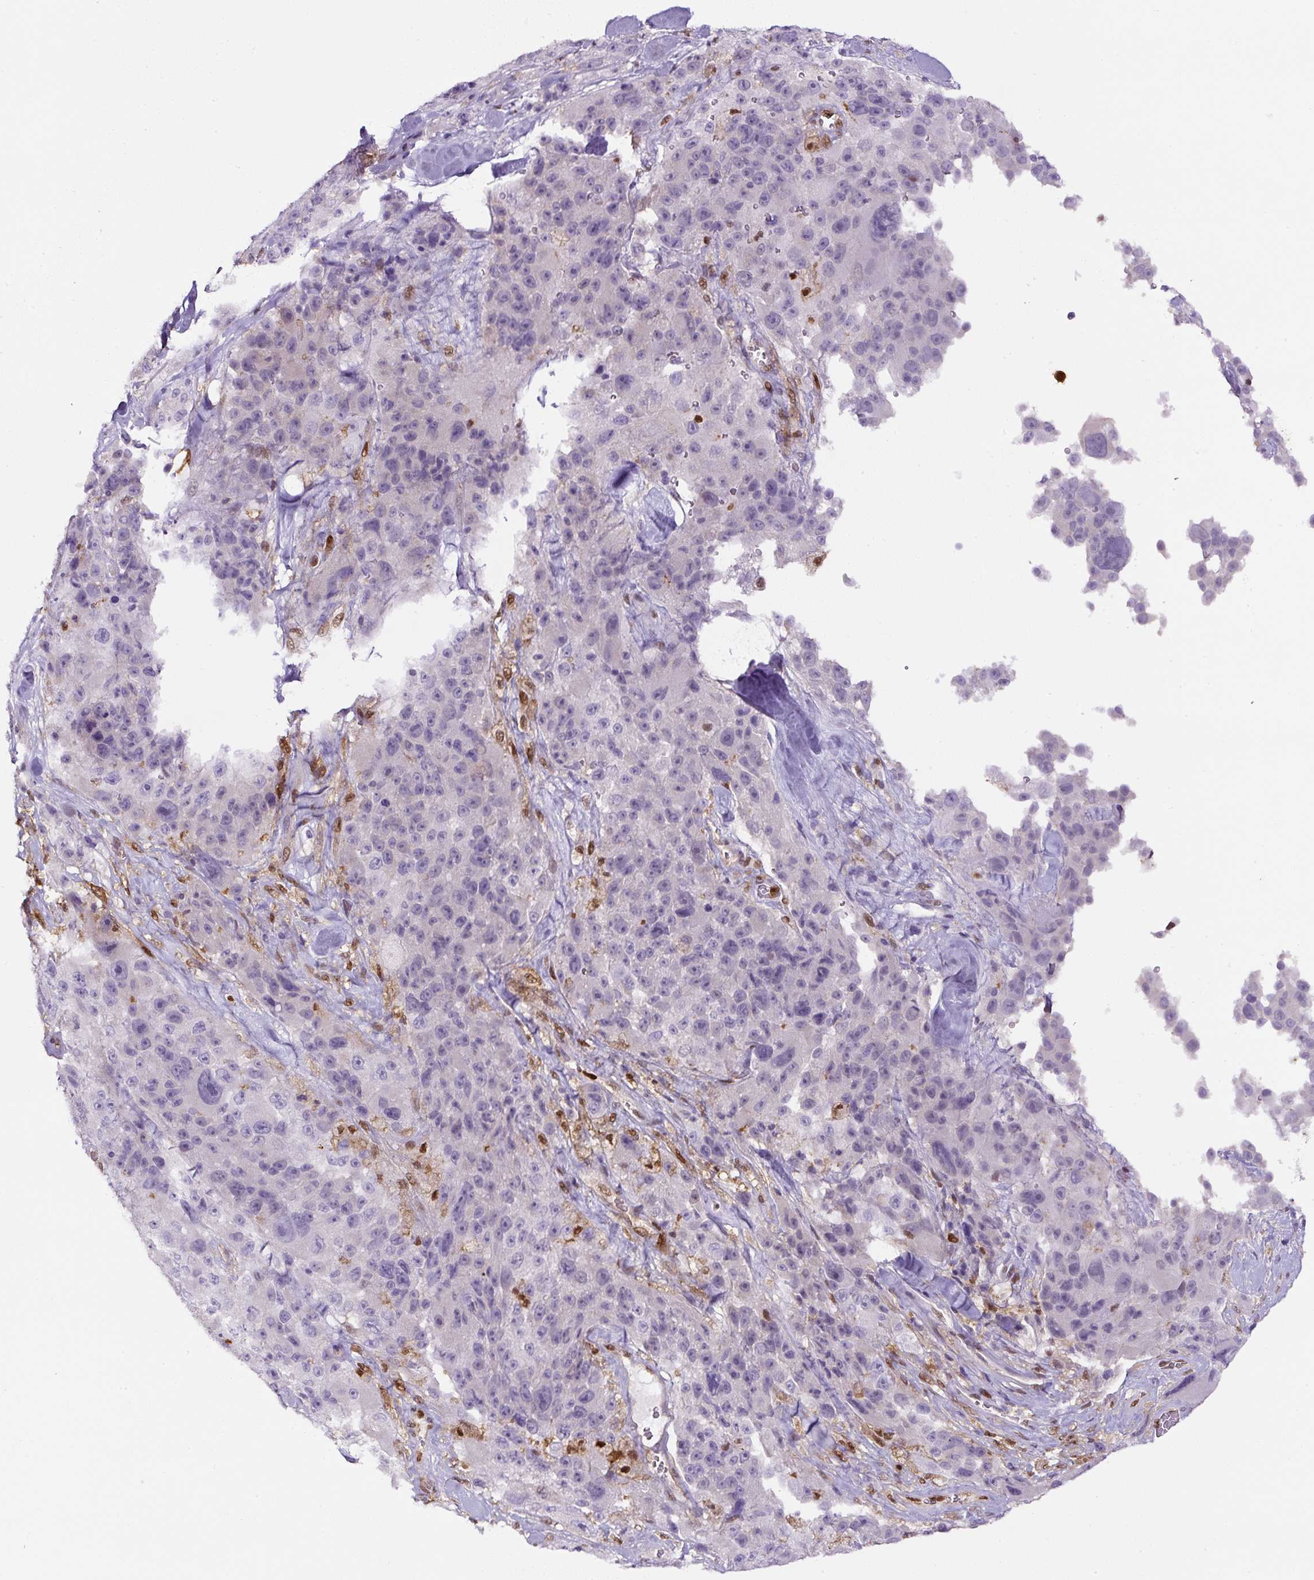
{"staining": {"intensity": "negative", "quantity": "none", "location": "none"}, "tissue": "melanoma", "cell_type": "Tumor cells", "image_type": "cancer", "snomed": [{"axis": "morphology", "description": "Malignant melanoma, Metastatic site"}, {"axis": "topography", "description": "Lymph node"}], "caption": "Human melanoma stained for a protein using immunohistochemistry (IHC) reveals no staining in tumor cells.", "gene": "ANXA1", "patient": {"sex": "male", "age": 62}}